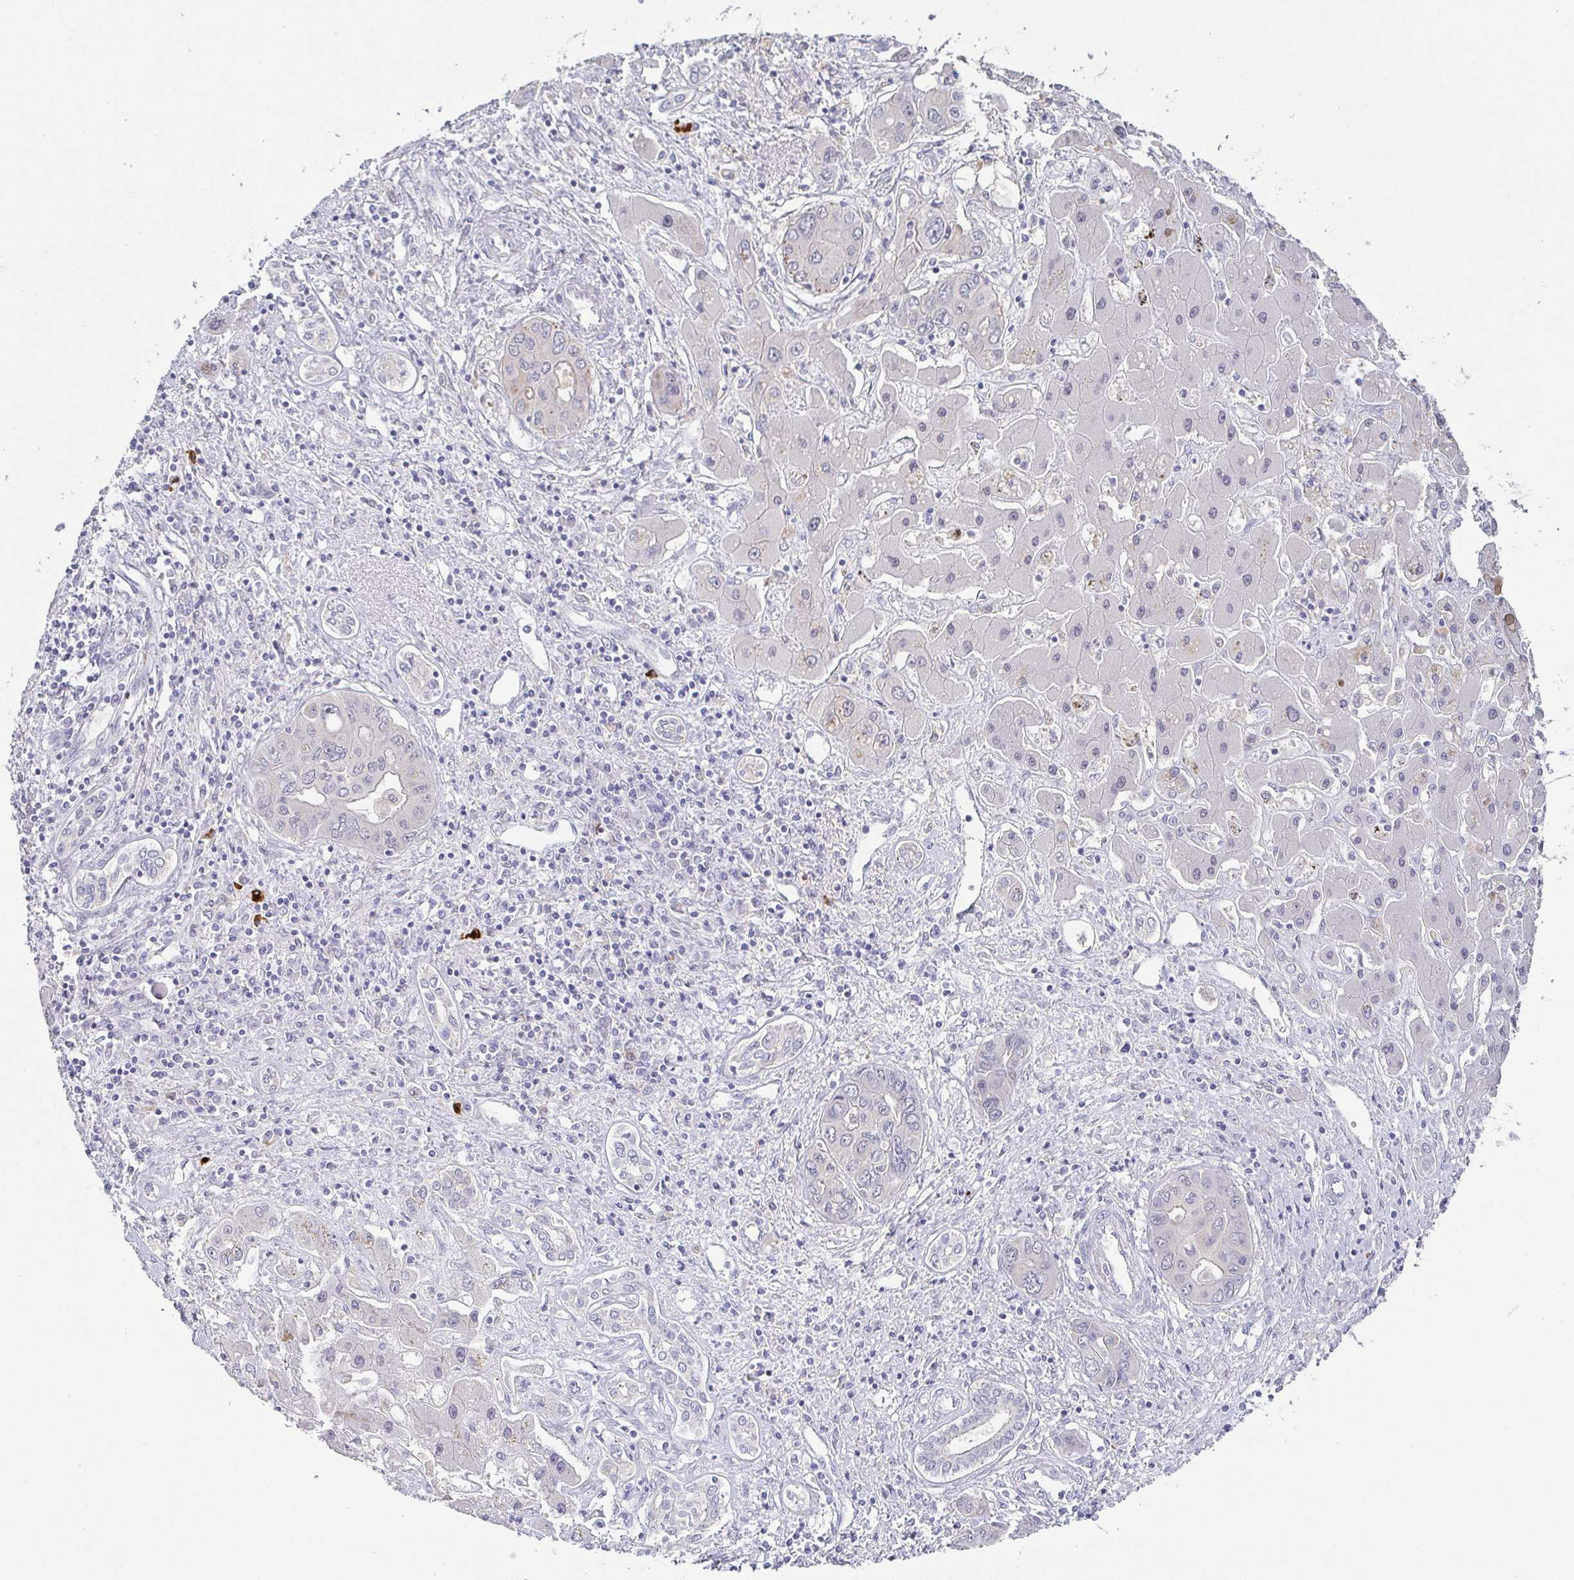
{"staining": {"intensity": "negative", "quantity": "none", "location": "none"}, "tissue": "liver cancer", "cell_type": "Tumor cells", "image_type": "cancer", "snomed": [{"axis": "morphology", "description": "Cholangiocarcinoma"}, {"axis": "topography", "description": "Liver"}], "caption": "IHC photomicrograph of human liver cholangiocarcinoma stained for a protein (brown), which displays no expression in tumor cells.", "gene": "RNASE7", "patient": {"sex": "male", "age": 67}}